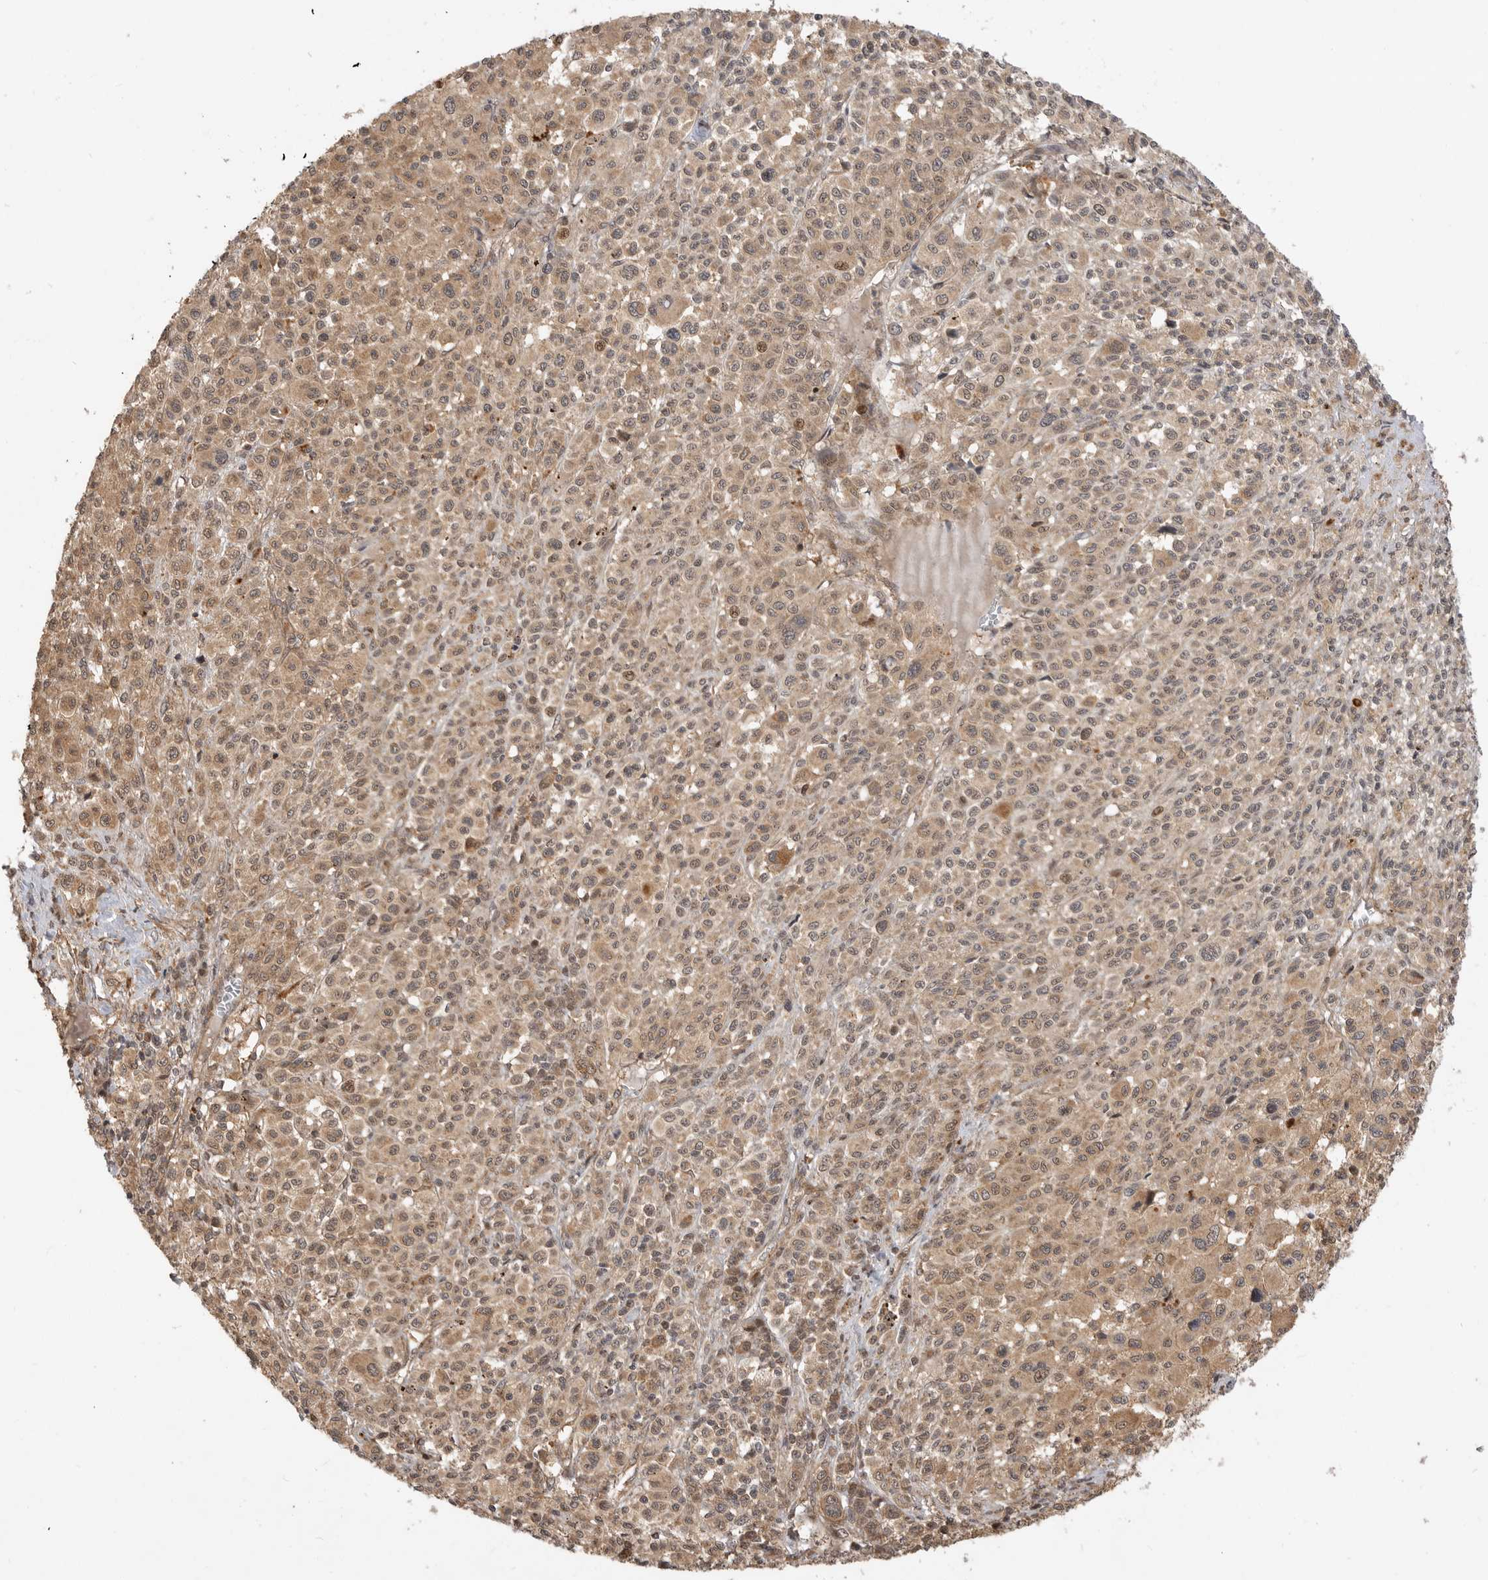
{"staining": {"intensity": "weak", "quantity": ">75%", "location": "cytoplasmic/membranous"}, "tissue": "melanoma", "cell_type": "Tumor cells", "image_type": "cancer", "snomed": [{"axis": "morphology", "description": "Malignant melanoma, Metastatic site"}, {"axis": "topography", "description": "Skin"}], "caption": "Immunohistochemical staining of melanoma exhibits weak cytoplasmic/membranous protein expression in approximately >75% of tumor cells. The protein of interest is stained brown, and the nuclei are stained in blue (DAB (3,3'-diaminobenzidine) IHC with brightfield microscopy, high magnification).", "gene": "ADPRS", "patient": {"sex": "female", "age": 74}}